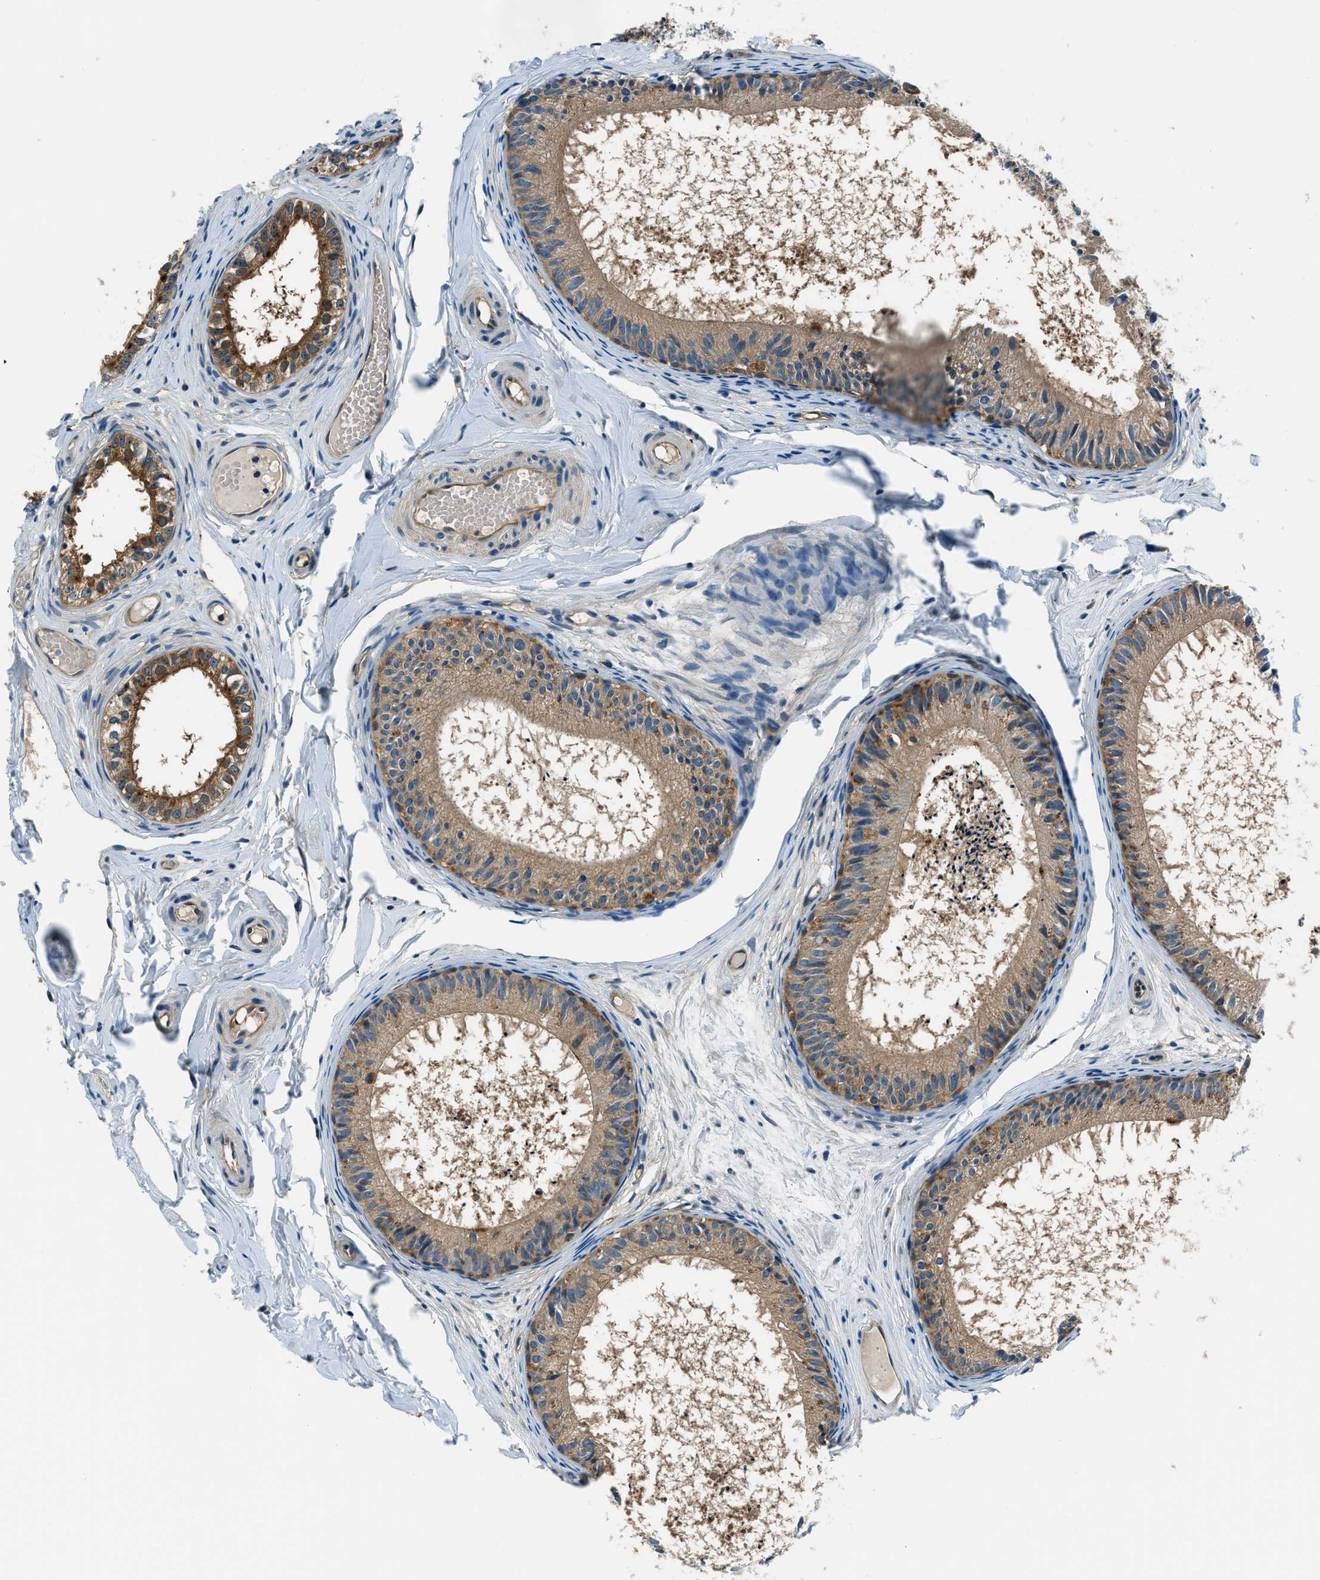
{"staining": {"intensity": "moderate", "quantity": ">75%", "location": "cytoplasmic/membranous"}, "tissue": "epididymis", "cell_type": "Glandular cells", "image_type": "normal", "snomed": [{"axis": "morphology", "description": "Normal tissue, NOS"}, {"axis": "topography", "description": "Epididymis"}], "caption": "Benign epididymis reveals moderate cytoplasmic/membranous expression in about >75% of glandular cells, visualized by immunohistochemistry.", "gene": "SLC19A2", "patient": {"sex": "male", "age": 46}}